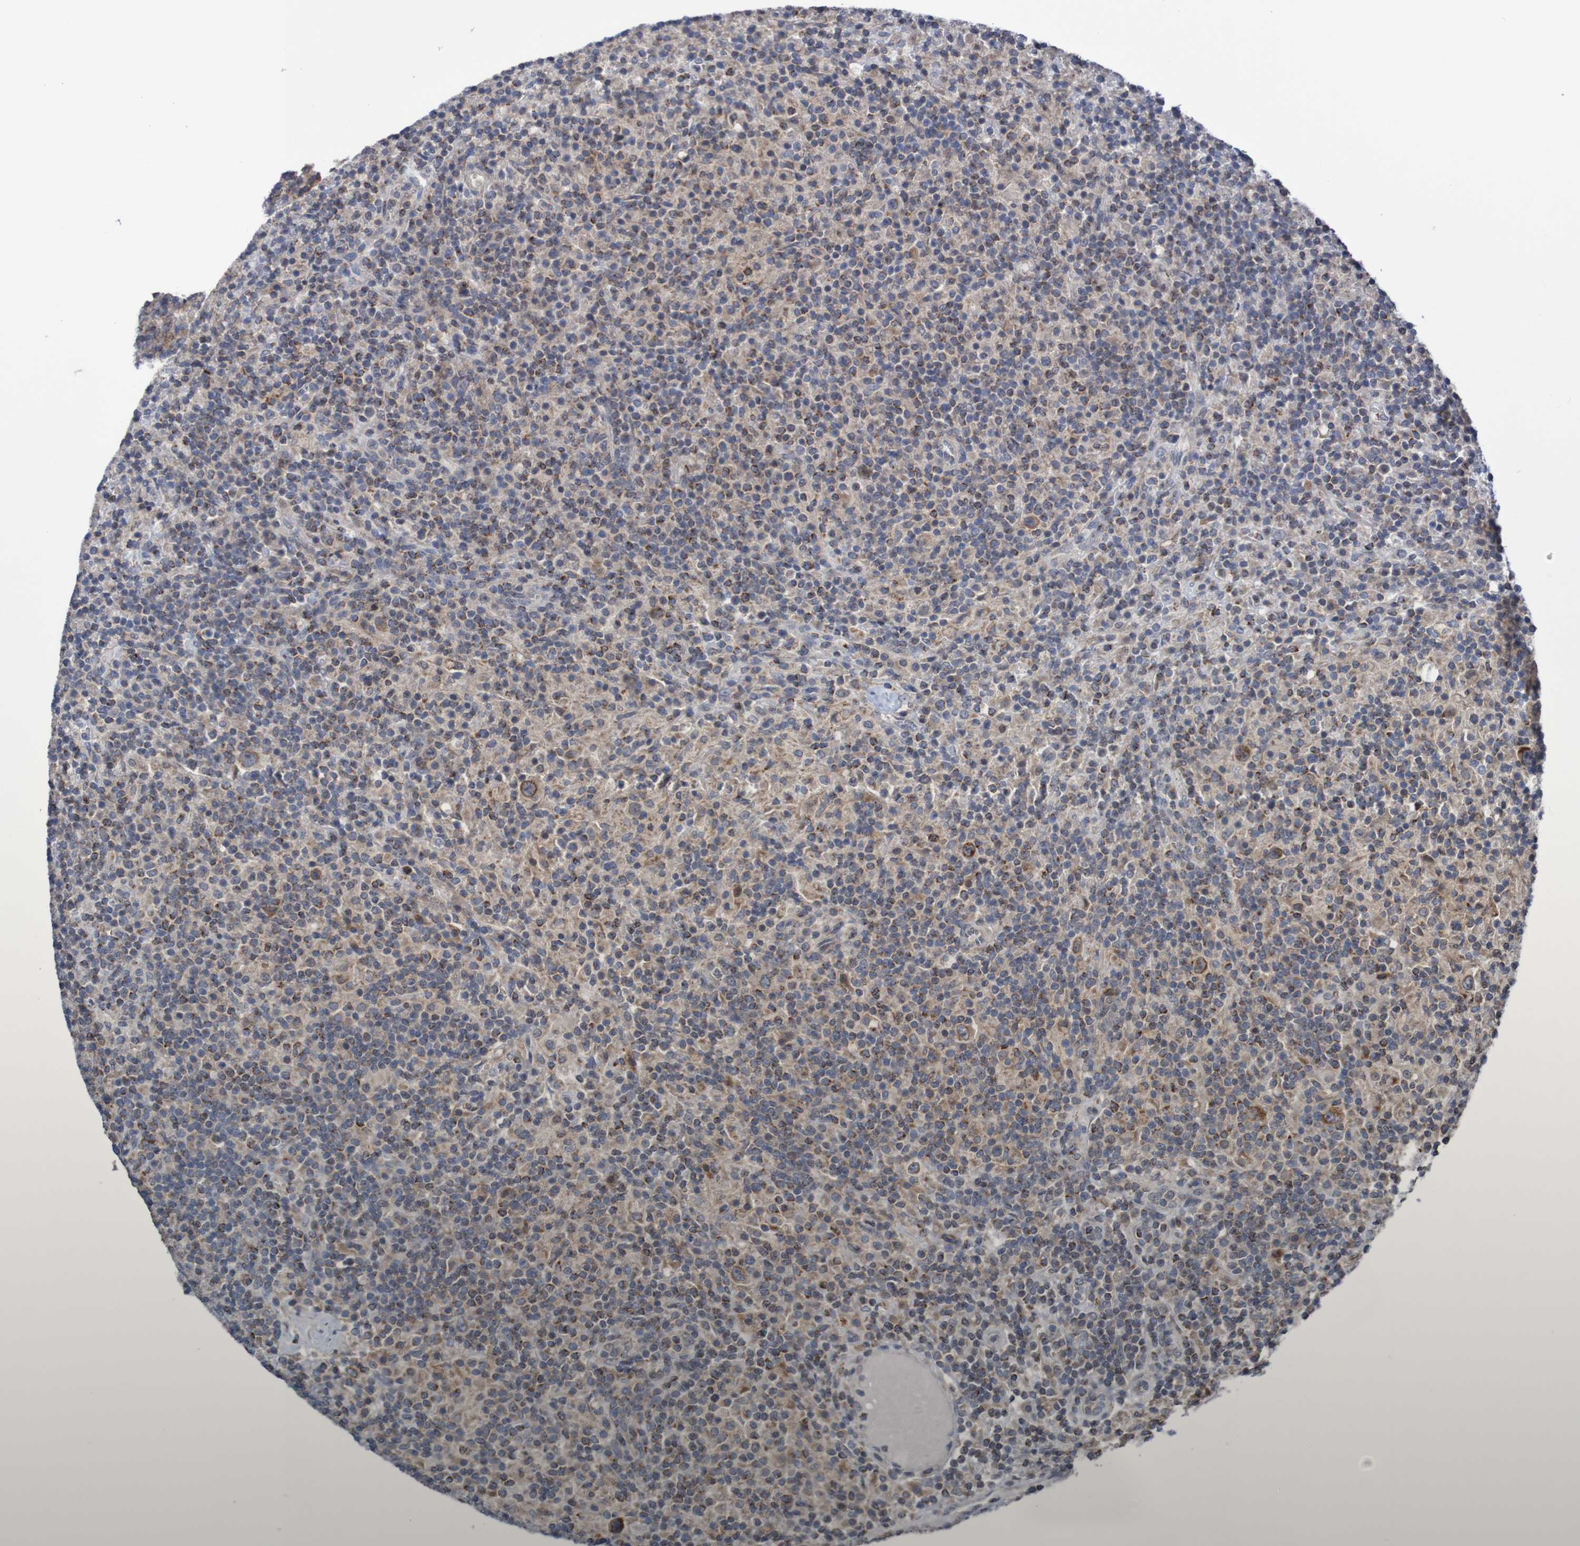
{"staining": {"intensity": "strong", "quantity": "25%-75%", "location": "cytoplasmic/membranous"}, "tissue": "lymphoma", "cell_type": "Tumor cells", "image_type": "cancer", "snomed": [{"axis": "morphology", "description": "Hodgkin's disease, NOS"}, {"axis": "topography", "description": "Lymph node"}], "caption": "The immunohistochemical stain labels strong cytoplasmic/membranous staining in tumor cells of lymphoma tissue.", "gene": "C3orf18", "patient": {"sex": "male", "age": 70}}